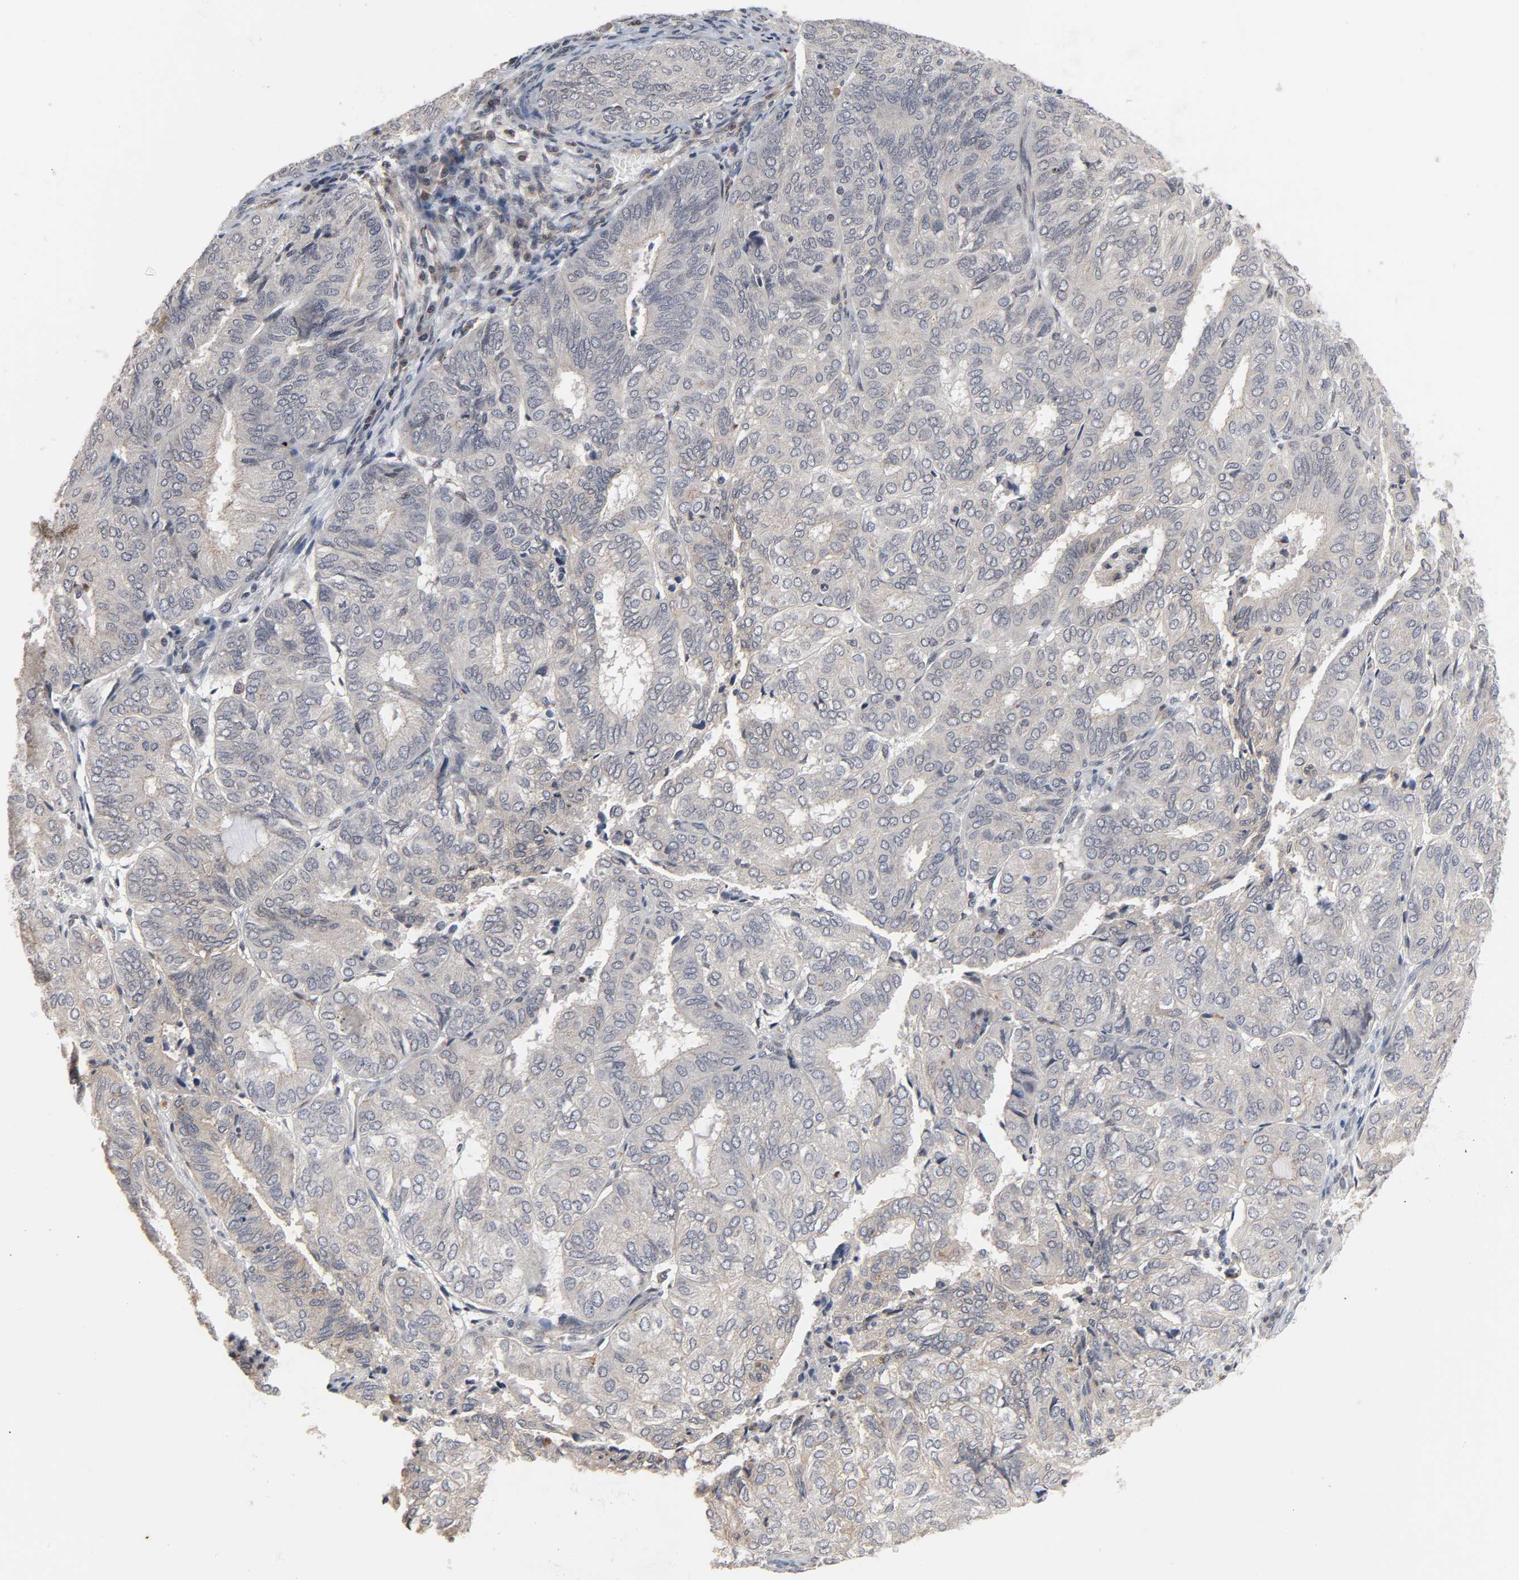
{"staining": {"intensity": "weak", "quantity": ">75%", "location": "cytoplasmic/membranous"}, "tissue": "endometrial cancer", "cell_type": "Tumor cells", "image_type": "cancer", "snomed": [{"axis": "morphology", "description": "Adenocarcinoma, NOS"}, {"axis": "topography", "description": "Uterus"}], "caption": "An image of human endometrial adenocarcinoma stained for a protein demonstrates weak cytoplasmic/membranous brown staining in tumor cells.", "gene": "CCDC175", "patient": {"sex": "female", "age": 60}}